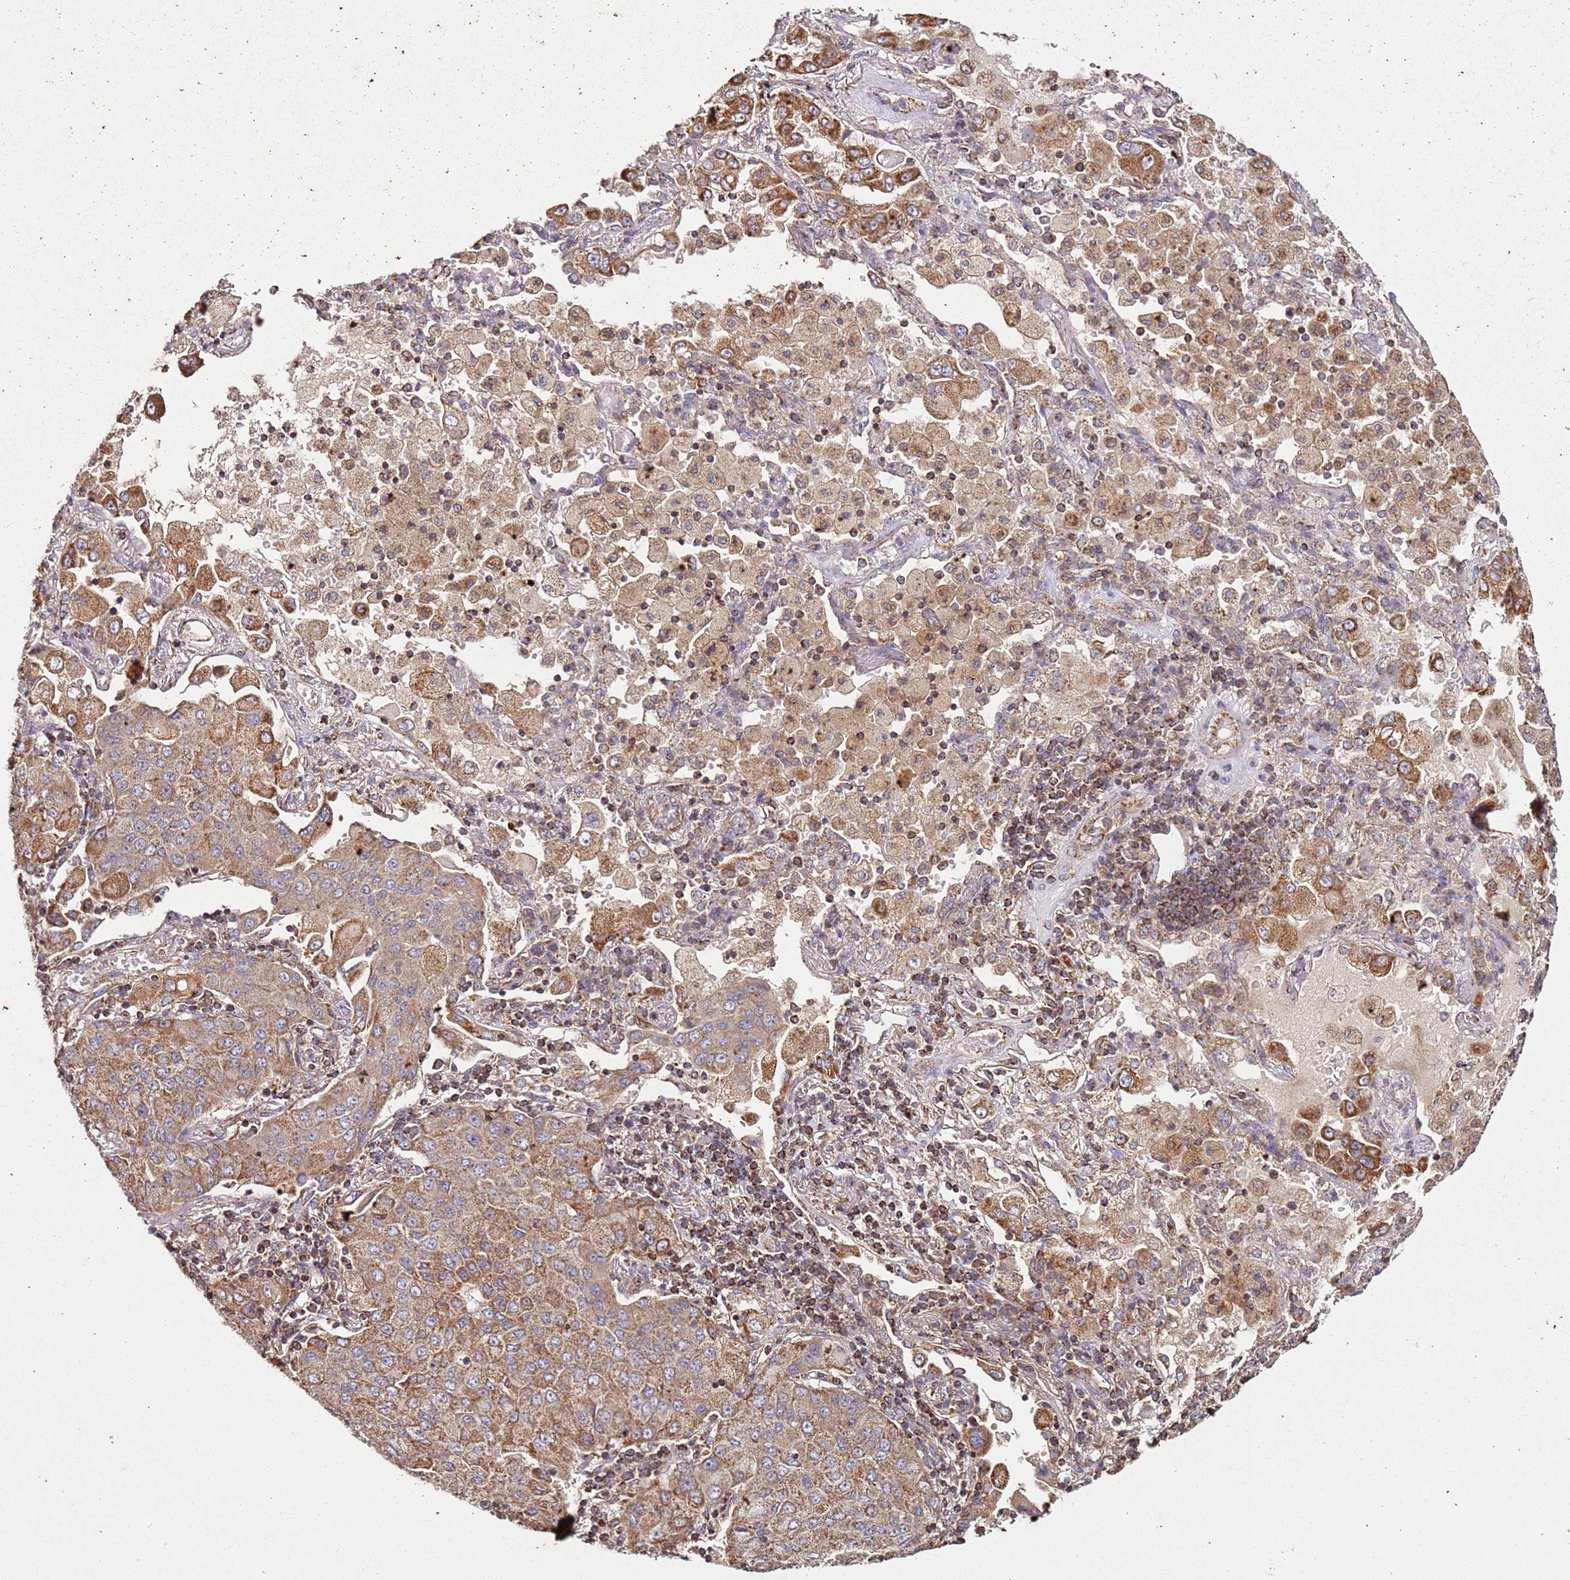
{"staining": {"intensity": "moderate", "quantity": ">75%", "location": "cytoplasmic/membranous"}, "tissue": "lung cancer", "cell_type": "Tumor cells", "image_type": "cancer", "snomed": [{"axis": "morphology", "description": "Squamous cell carcinoma, NOS"}, {"axis": "topography", "description": "Lung"}], "caption": "Immunohistochemical staining of lung cancer shows medium levels of moderate cytoplasmic/membranous positivity in approximately >75% of tumor cells. The protein is stained brown, and the nuclei are stained in blue (DAB IHC with brightfield microscopy, high magnification).", "gene": "RMND5A", "patient": {"sex": "male", "age": 74}}